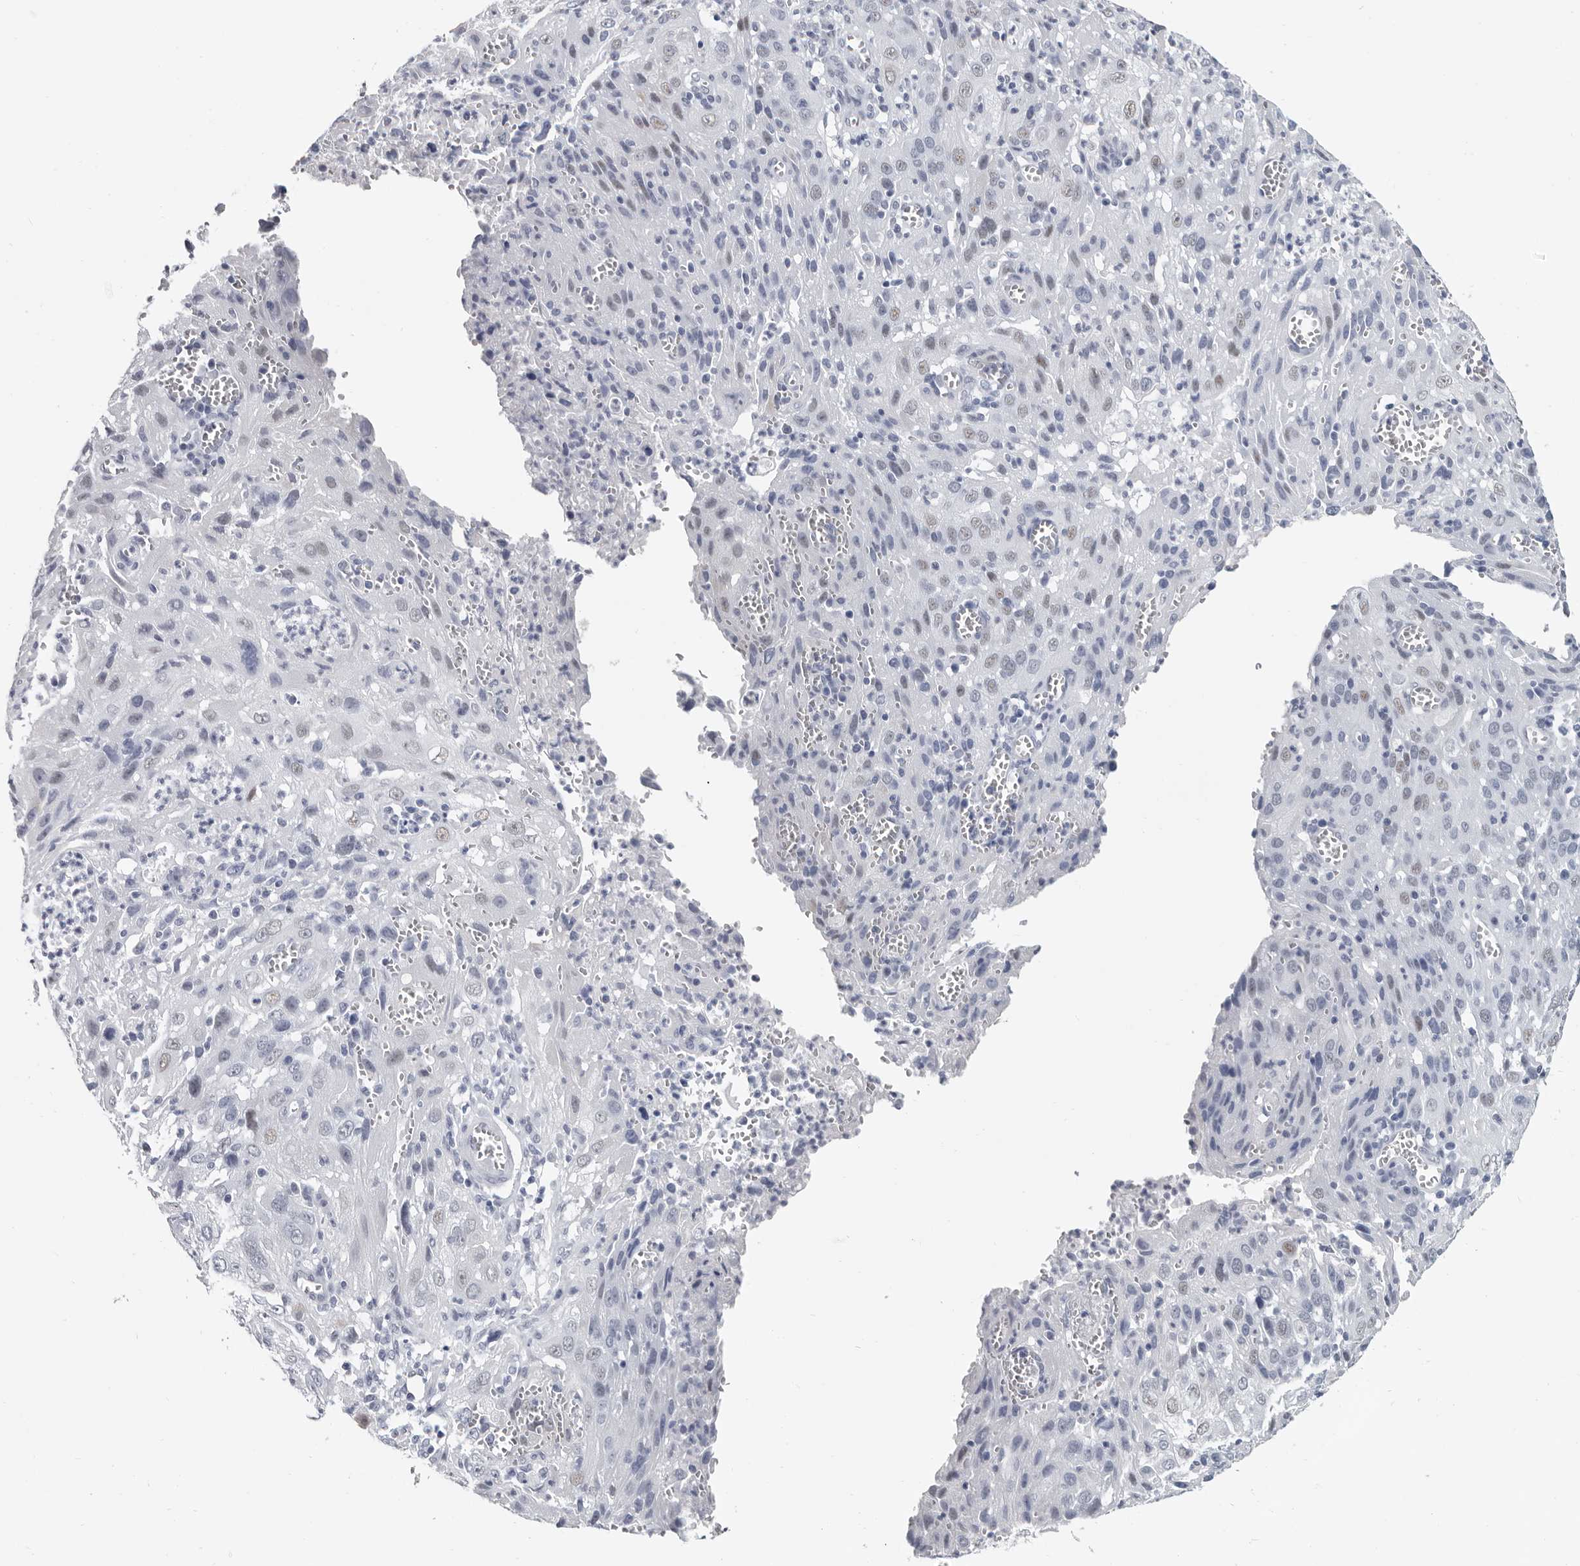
{"staining": {"intensity": "weak", "quantity": "<25%", "location": "nuclear"}, "tissue": "cervical cancer", "cell_type": "Tumor cells", "image_type": "cancer", "snomed": [{"axis": "morphology", "description": "Squamous cell carcinoma, NOS"}, {"axis": "topography", "description": "Cervix"}], "caption": "The image exhibits no significant expression in tumor cells of squamous cell carcinoma (cervical). (DAB (3,3'-diaminobenzidine) immunohistochemistry (IHC) with hematoxylin counter stain).", "gene": "WRAP73", "patient": {"sex": "female", "age": 32}}